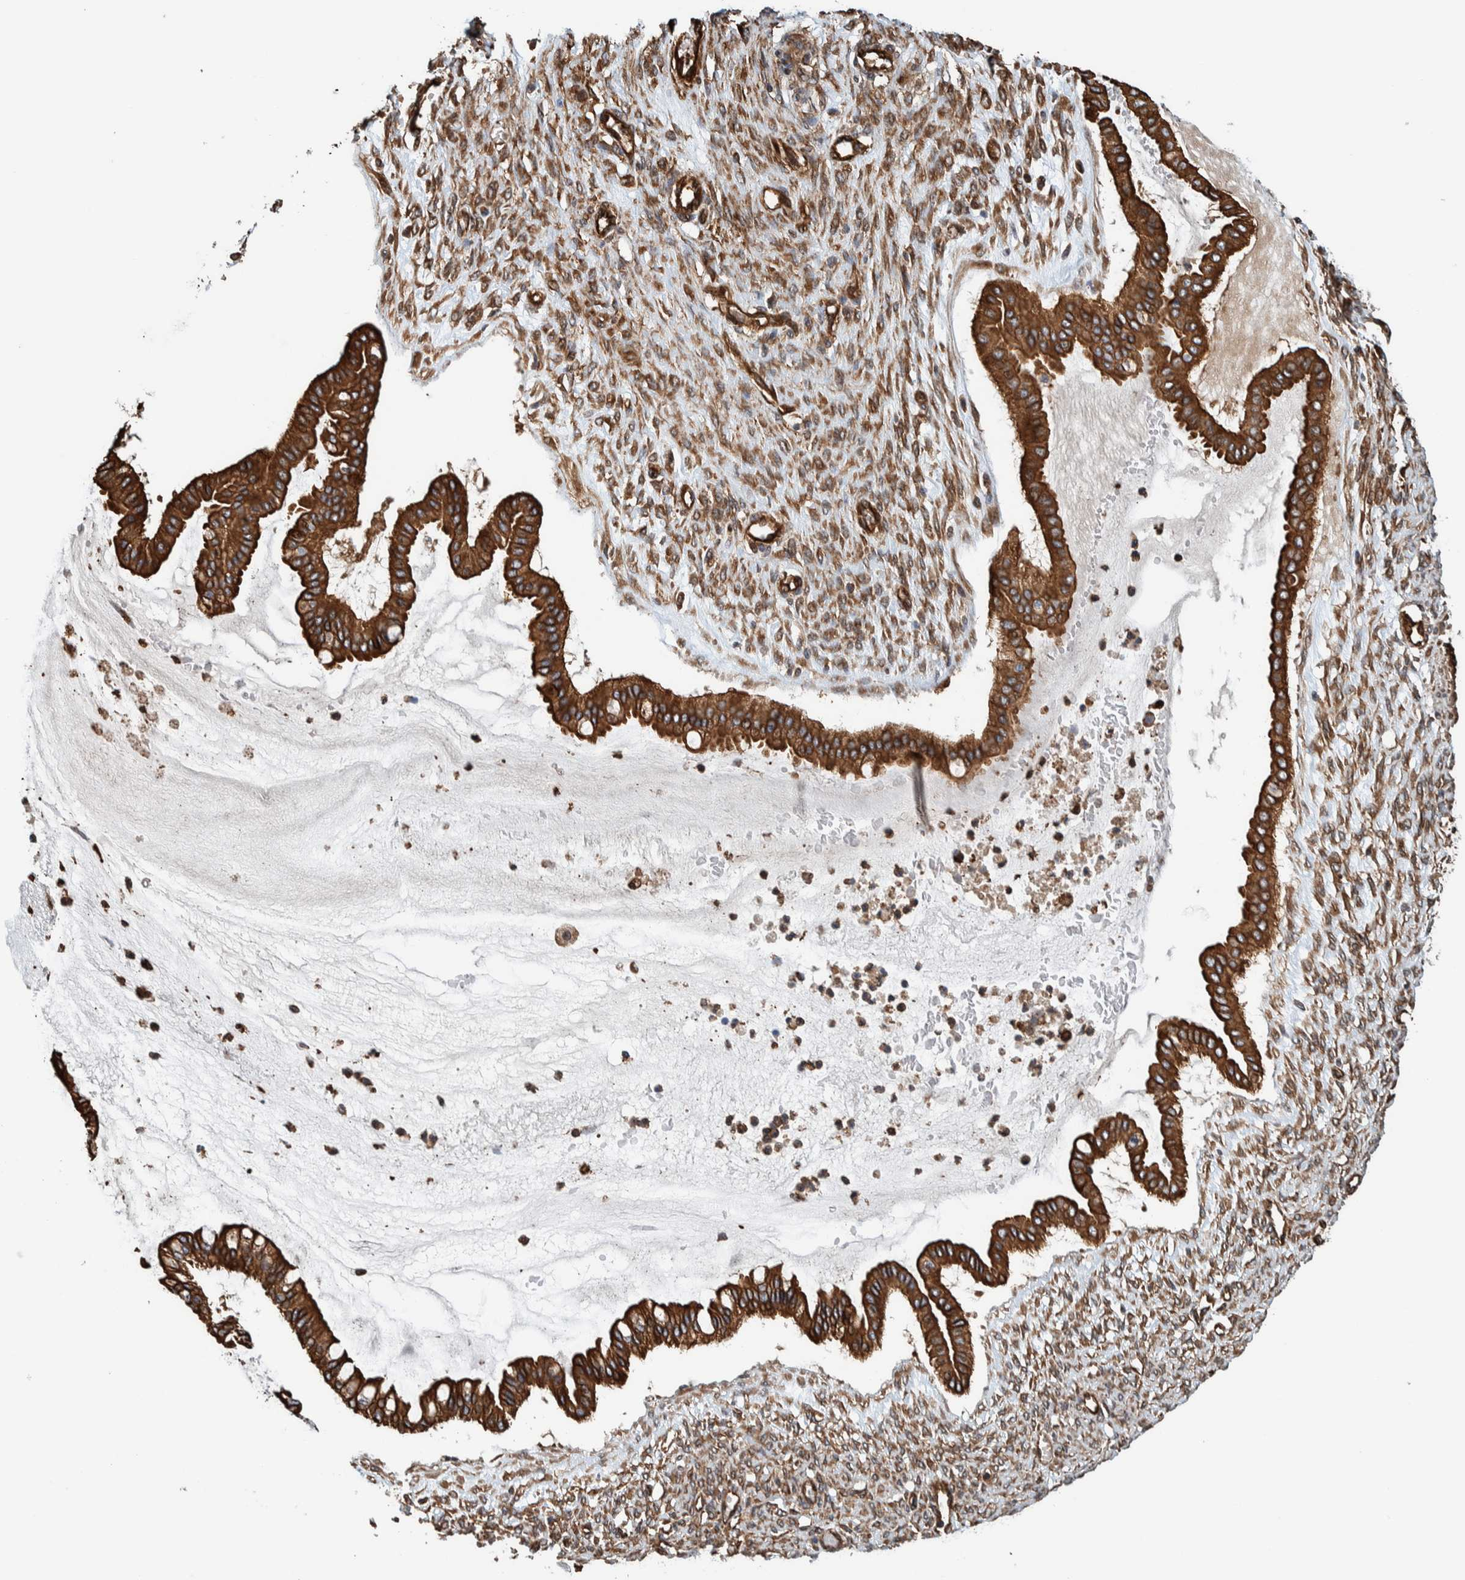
{"staining": {"intensity": "strong", "quantity": ">75%", "location": "cytoplasmic/membranous"}, "tissue": "ovarian cancer", "cell_type": "Tumor cells", "image_type": "cancer", "snomed": [{"axis": "morphology", "description": "Cystadenocarcinoma, mucinous, NOS"}, {"axis": "topography", "description": "Ovary"}], "caption": "There is high levels of strong cytoplasmic/membranous expression in tumor cells of ovarian mucinous cystadenocarcinoma, as demonstrated by immunohistochemical staining (brown color).", "gene": "PKD1L1", "patient": {"sex": "female", "age": 73}}